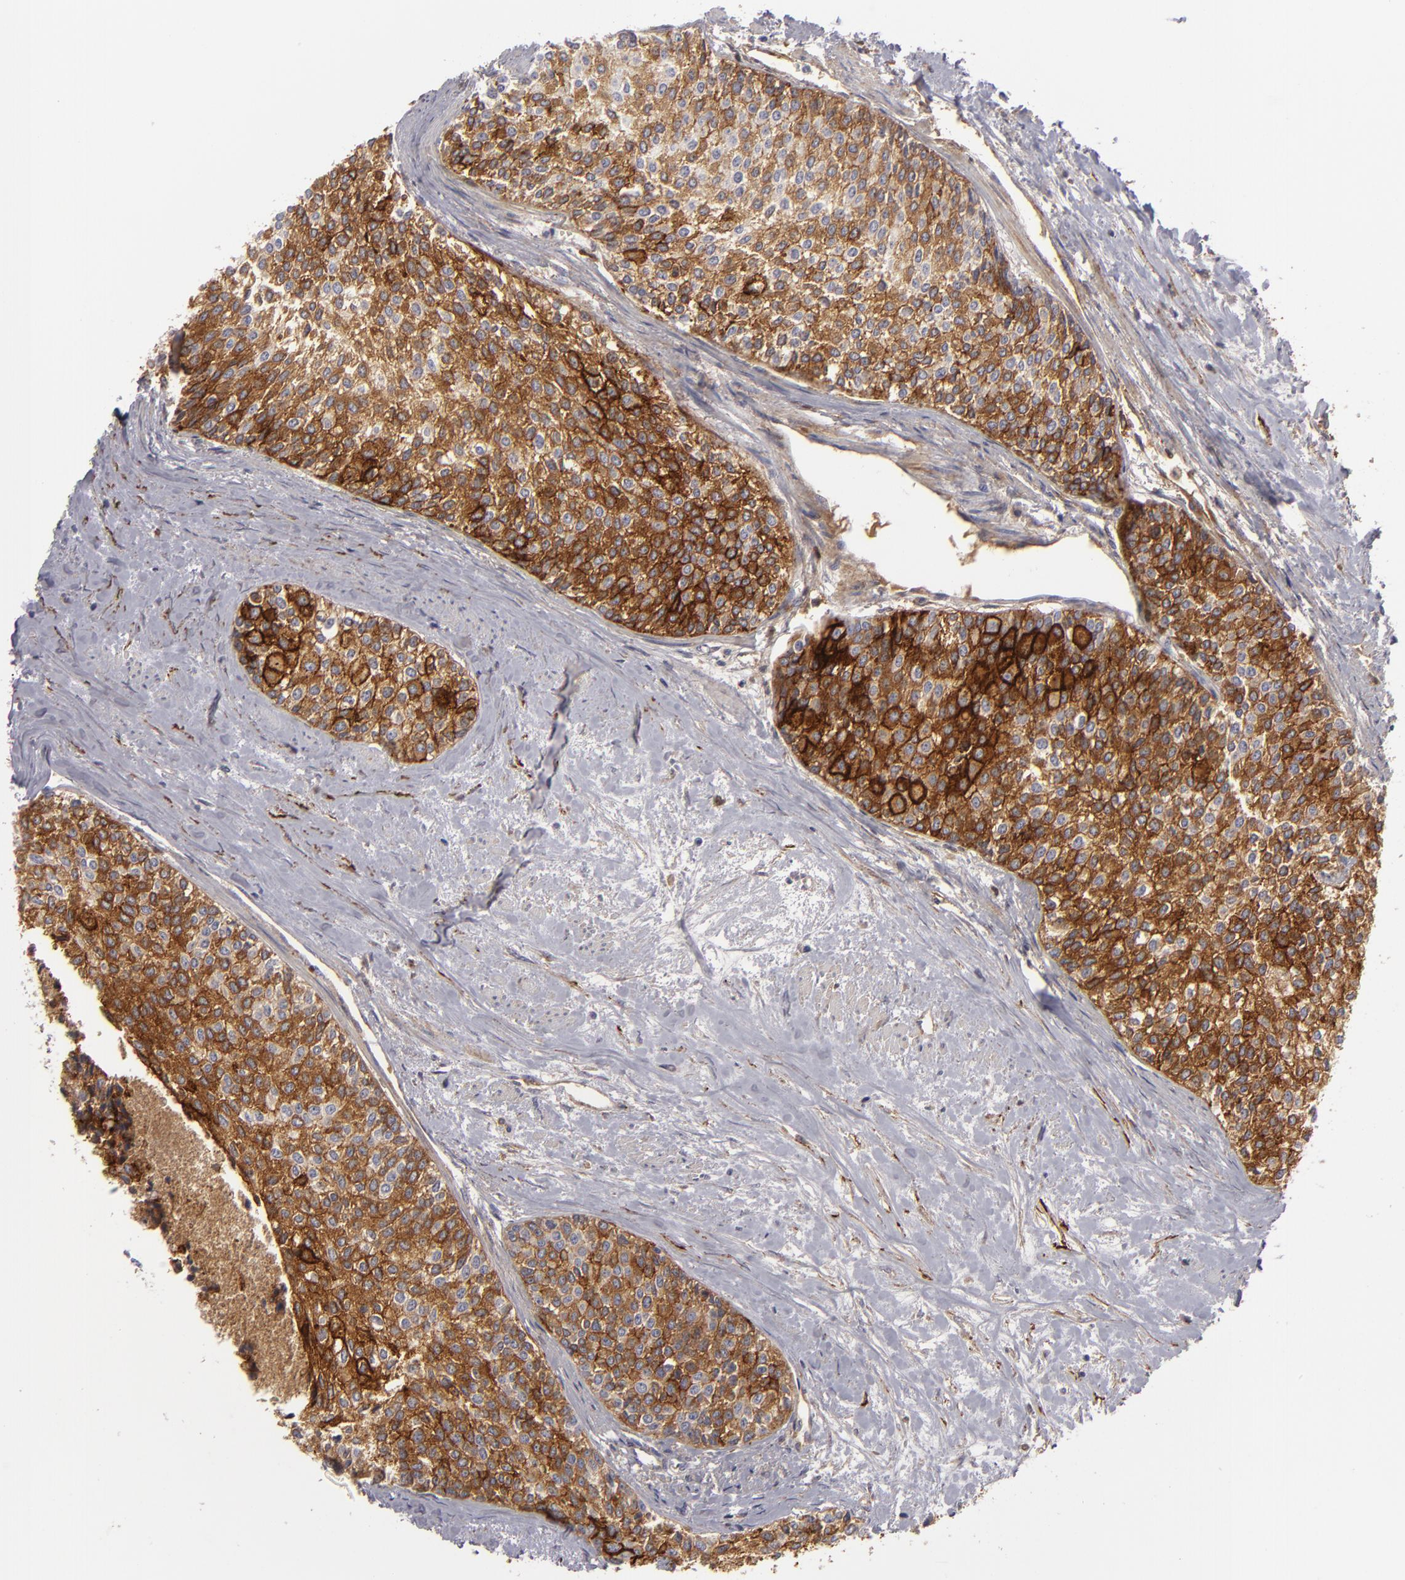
{"staining": {"intensity": "moderate", "quantity": ">75%", "location": "cytoplasmic/membranous"}, "tissue": "urothelial cancer", "cell_type": "Tumor cells", "image_type": "cancer", "snomed": [{"axis": "morphology", "description": "Urothelial carcinoma, Low grade"}, {"axis": "topography", "description": "Urinary bladder"}], "caption": "The immunohistochemical stain shows moderate cytoplasmic/membranous positivity in tumor cells of urothelial cancer tissue.", "gene": "ALCAM", "patient": {"sex": "female", "age": 73}}